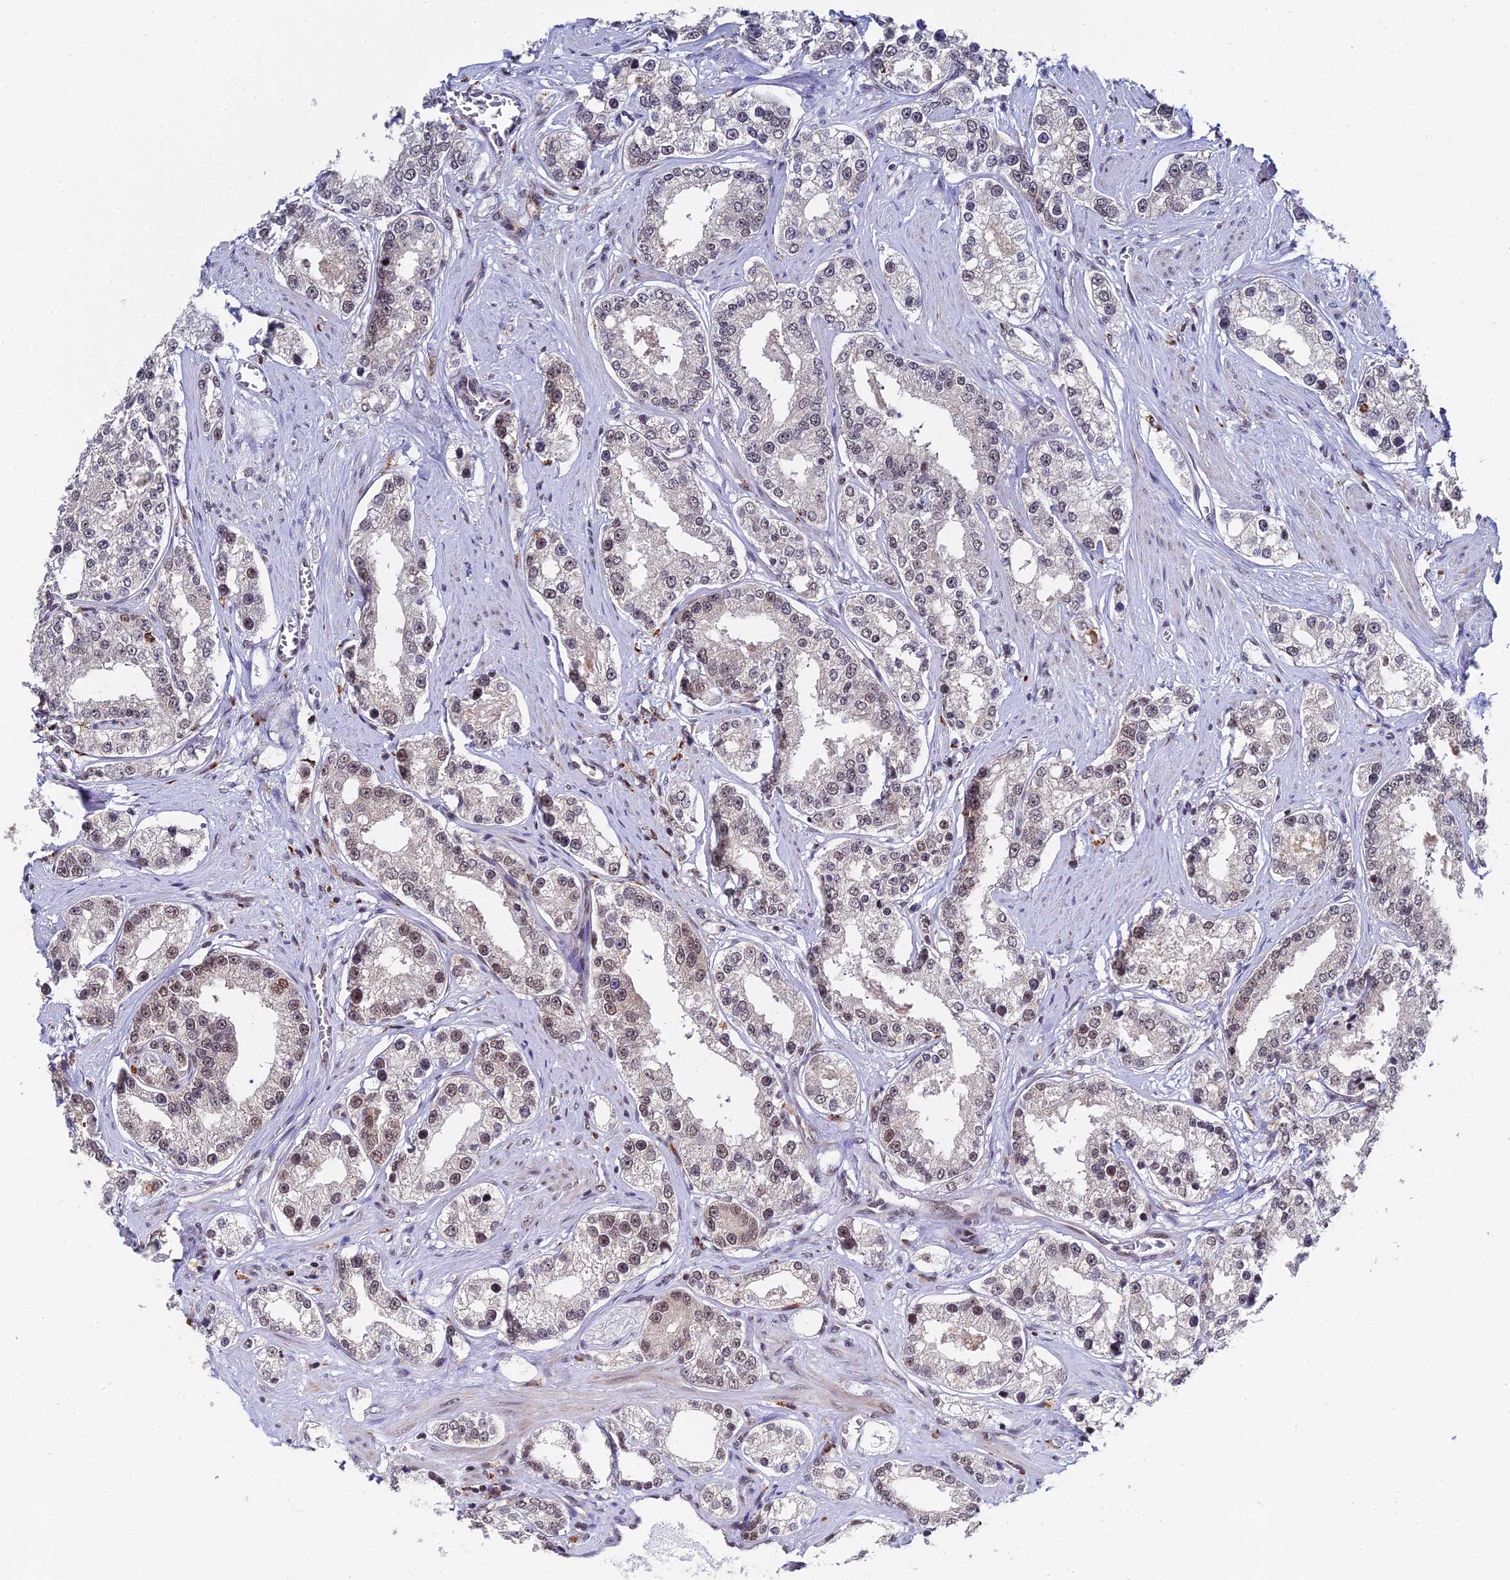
{"staining": {"intensity": "moderate", "quantity": "<25%", "location": "nuclear"}, "tissue": "prostate cancer", "cell_type": "Tumor cells", "image_type": "cancer", "snomed": [{"axis": "morphology", "description": "Normal tissue, NOS"}, {"axis": "morphology", "description": "Adenocarcinoma, High grade"}, {"axis": "topography", "description": "Prostate"}], "caption": "Tumor cells display moderate nuclear positivity in about <25% of cells in adenocarcinoma (high-grade) (prostate).", "gene": "MAGOHB", "patient": {"sex": "male", "age": 83}}